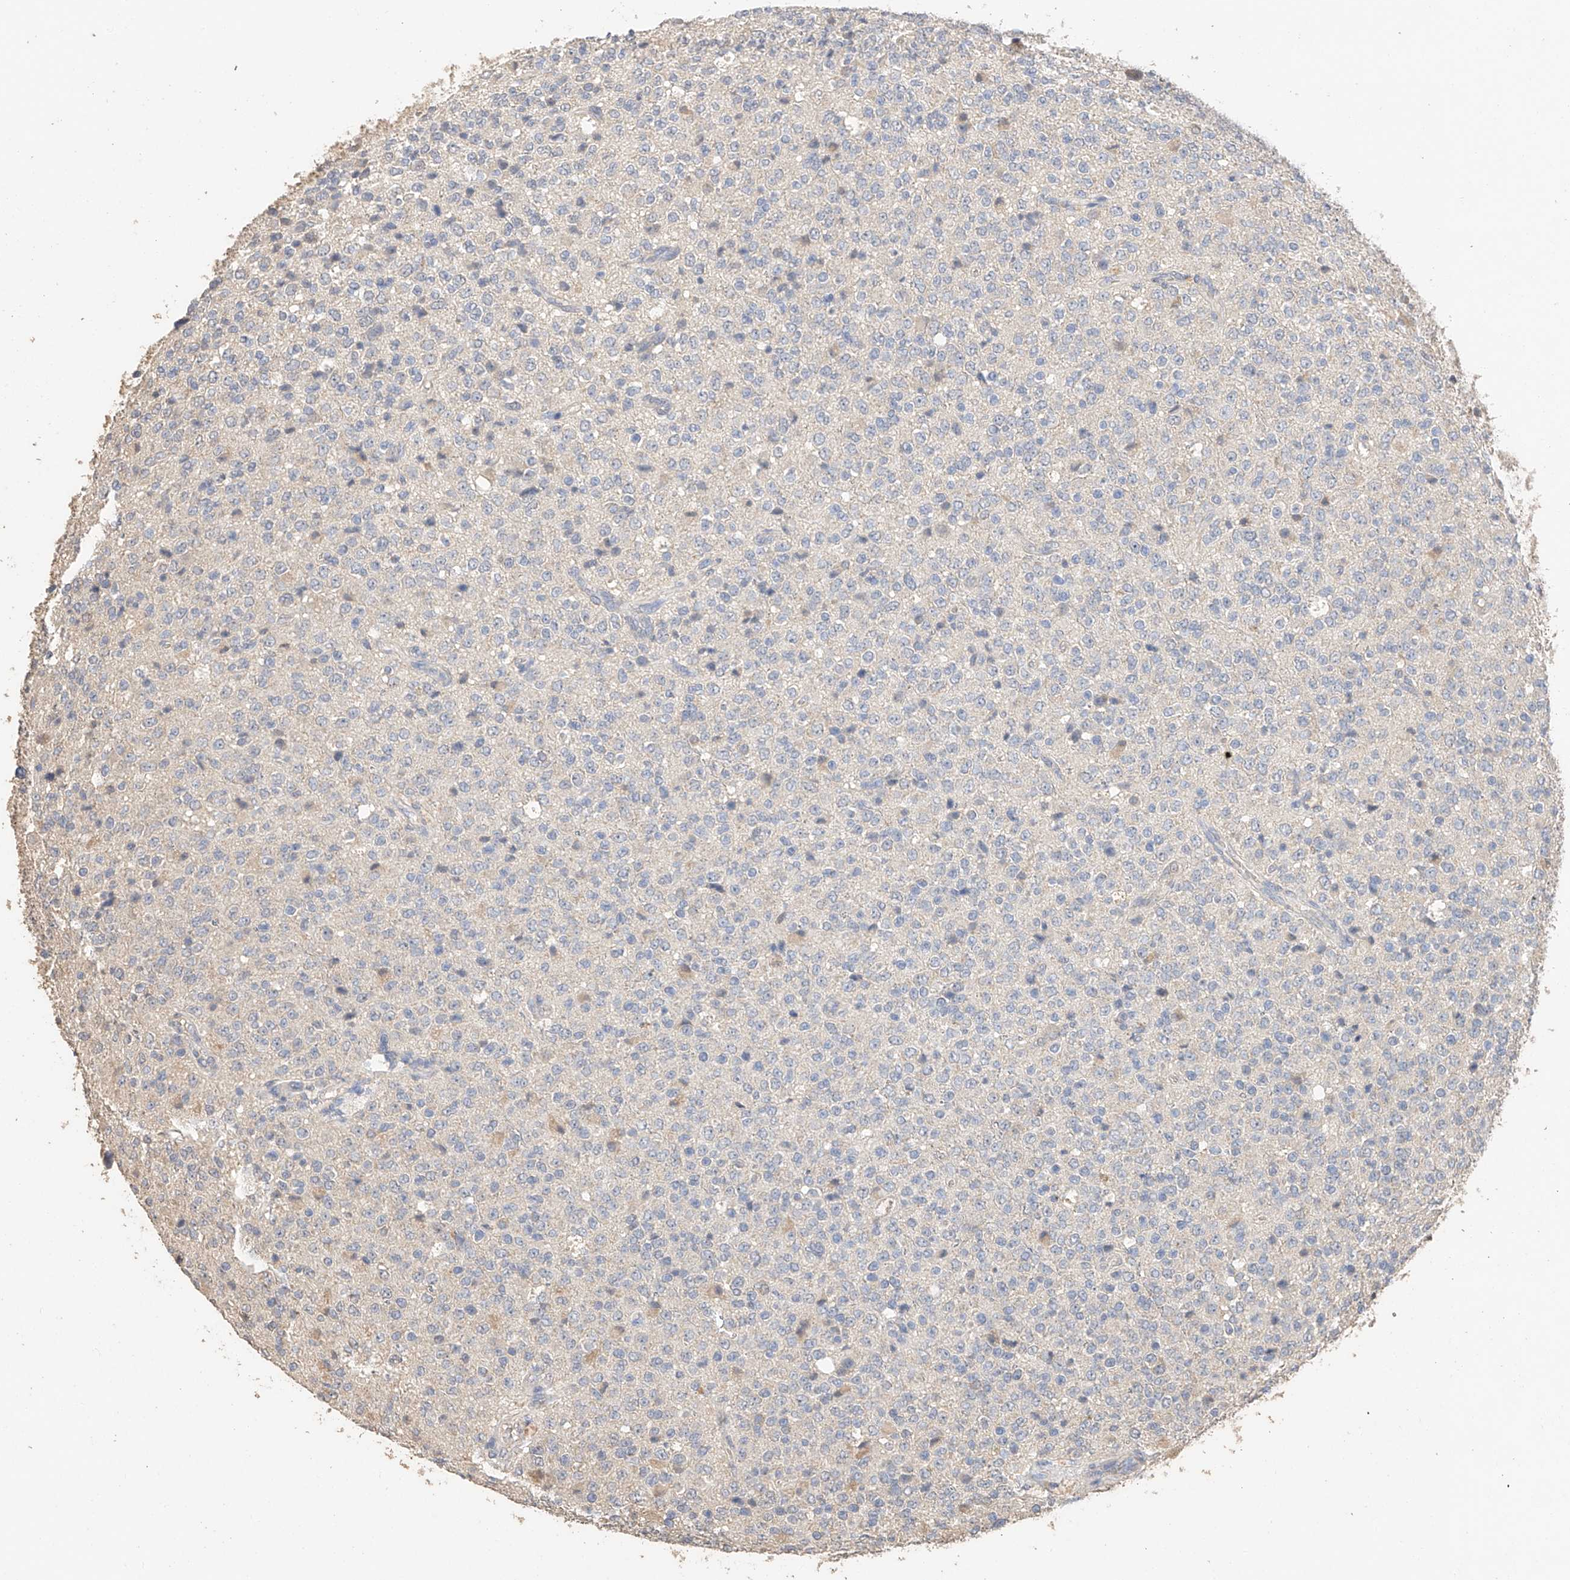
{"staining": {"intensity": "negative", "quantity": "none", "location": "none"}, "tissue": "glioma", "cell_type": "Tumor cells", "image_type": "cancer", "snomed": [{"axis": "morphology", "description": "Glioma, malignant, High grade"}, {"axis": "topography", "description": "pancreas cauda"}], "caption": "This is a photomicrograph of IHC staining of malignant glioma (high-grade), which shows no staining in tumor cells. (DAB (3,3'-diaminobenzidine) immunohistochemistry, high magnification).", "gene": "IL22RA2", "patient": {"sex": "male", "age": 60}}